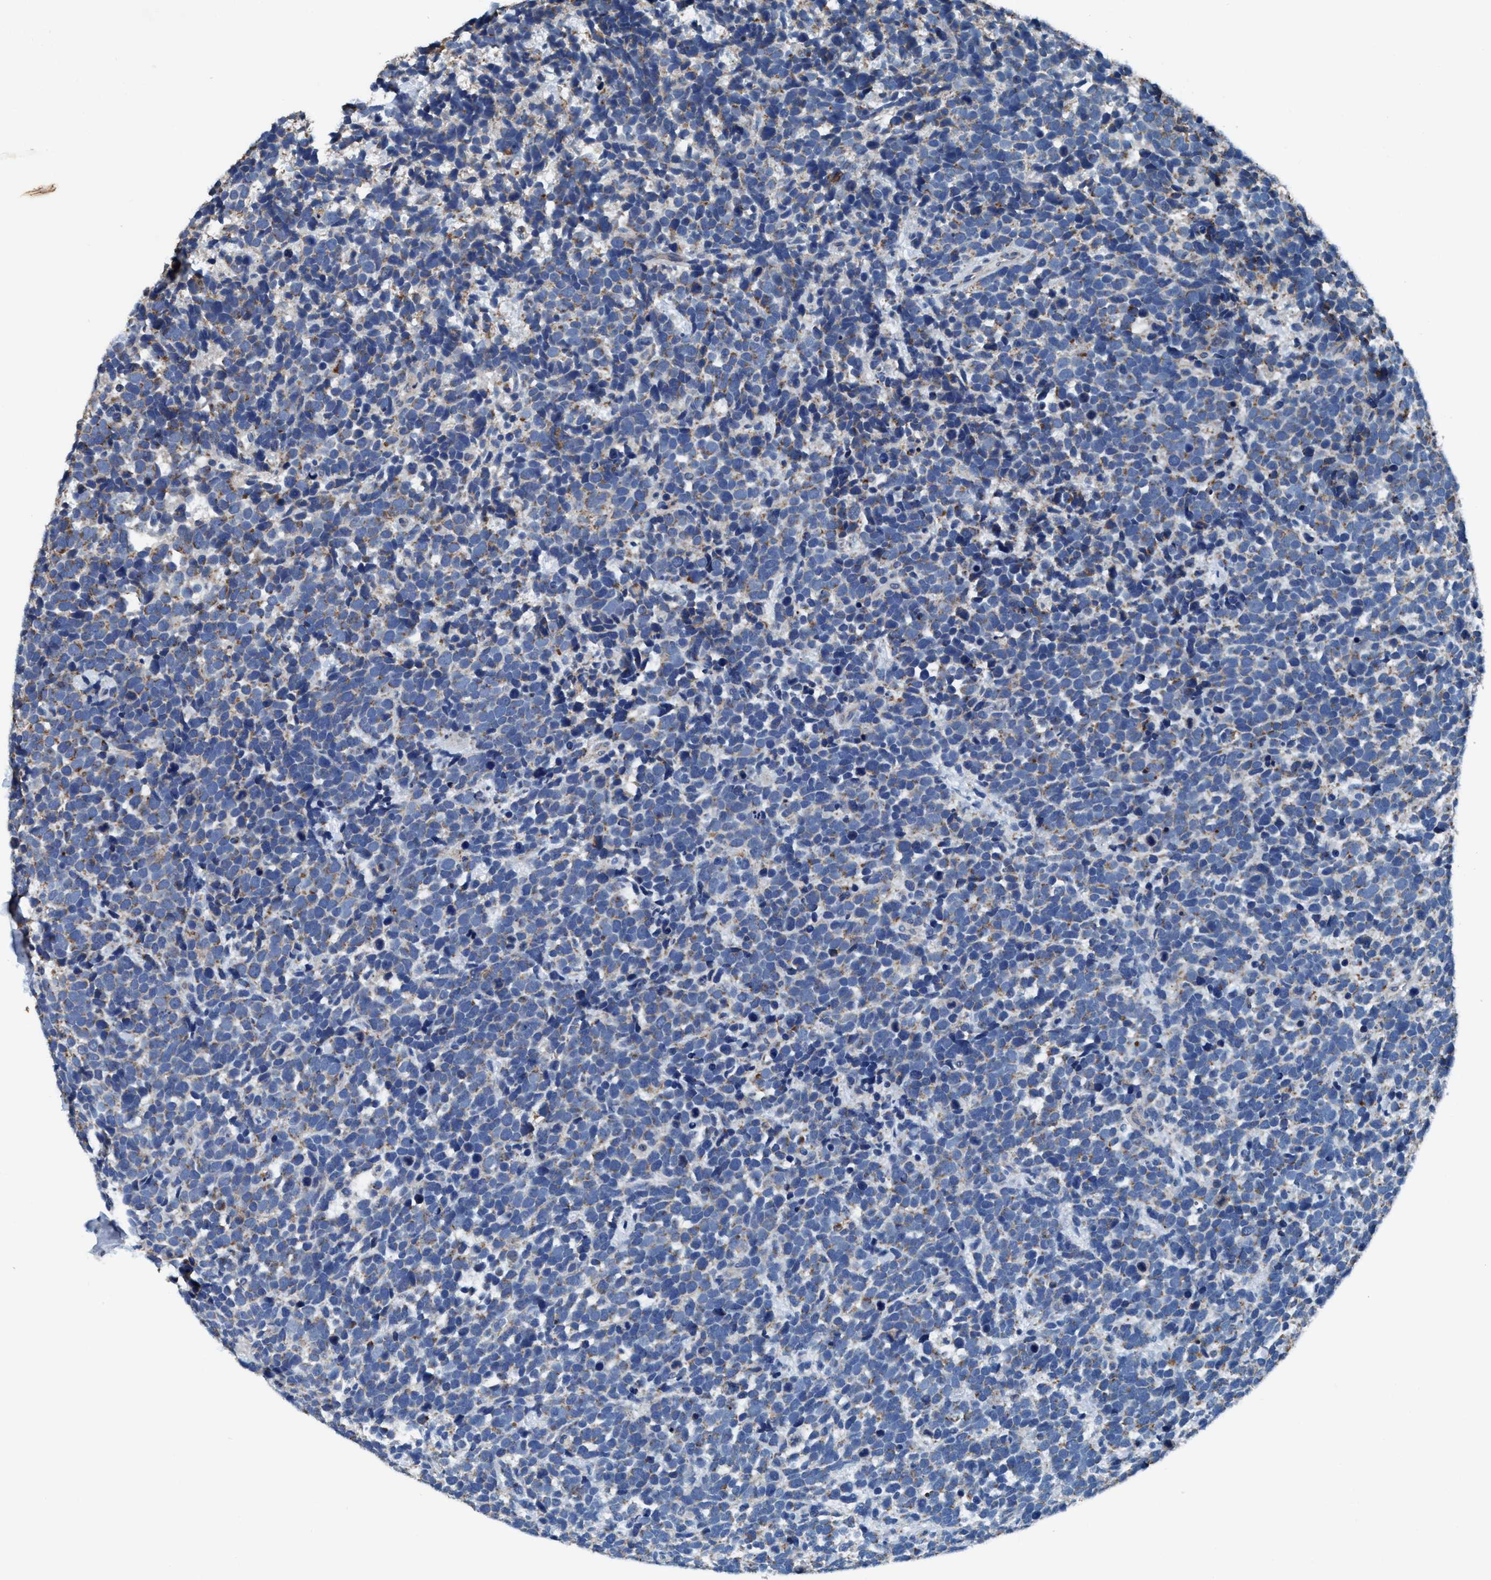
{"staining": {"intensity": "weak", "quantity": ">75%", "location": "cytoplasmic/membranous"}, "tissue": "urothelial cancer", "cell_type": "Tumor cells", "image_type": "cancer", "snomed": [{"axis": "morphology", "description": "Urothelial carcinoma, High grade"}, {"axis": "topography", "description": "Urinary bladder"}], "caption": "Protein analysis of urothelial cancer tissue exhibits weak cytoplasmic/membranous expression in approximately >75% of tumor cells. The protein is stained brown, and the nuclei are stained in blue (DAB IHC with brightfield microscopy, high magnification).", "gene": "ANKFN1", "patient": {"sex": "female", "age": 82}}